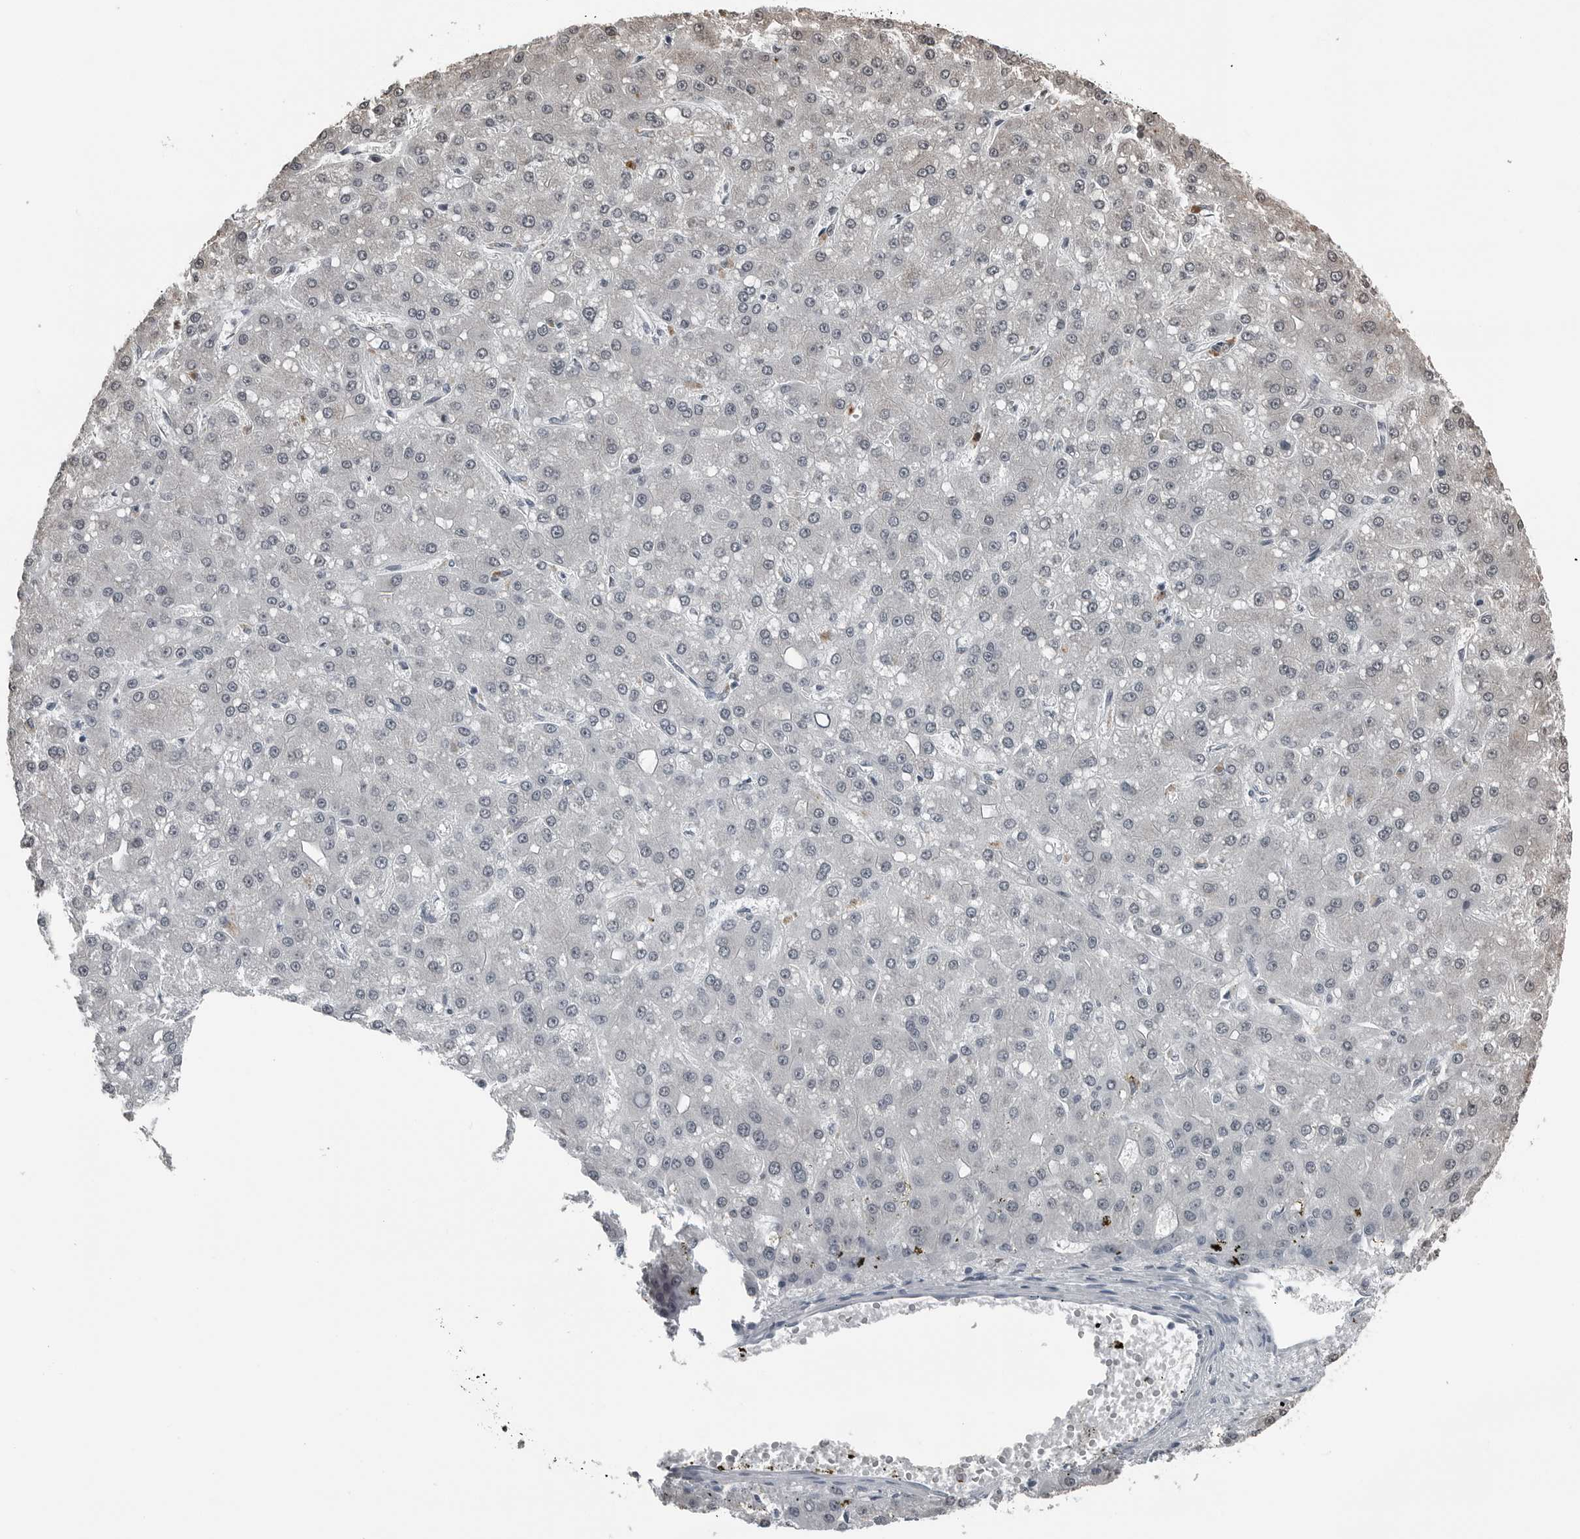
{"staining": {"intensity": "weak", "quantity": "<25%", "location": "nuclear"}, "tissue": "liver cancer", "cell_type": "Tumor cells", "image_type": "cancer", "snomed": [{"axis": "morphology", "description": "Carcinoma, Hepatocellular, NOS"}, {"axis": "topography", "description": "Liver"}], "caption": "High magnification brightfield microscopy of liver cancer stained with DAB (3,3'-diaminobenzidine) (brown) and counterstained with hematoxylin (blue): tumor cells show no significant positivity.", "gene": "AKR1A1", "patient": {"sex": "male", "age": 67}}